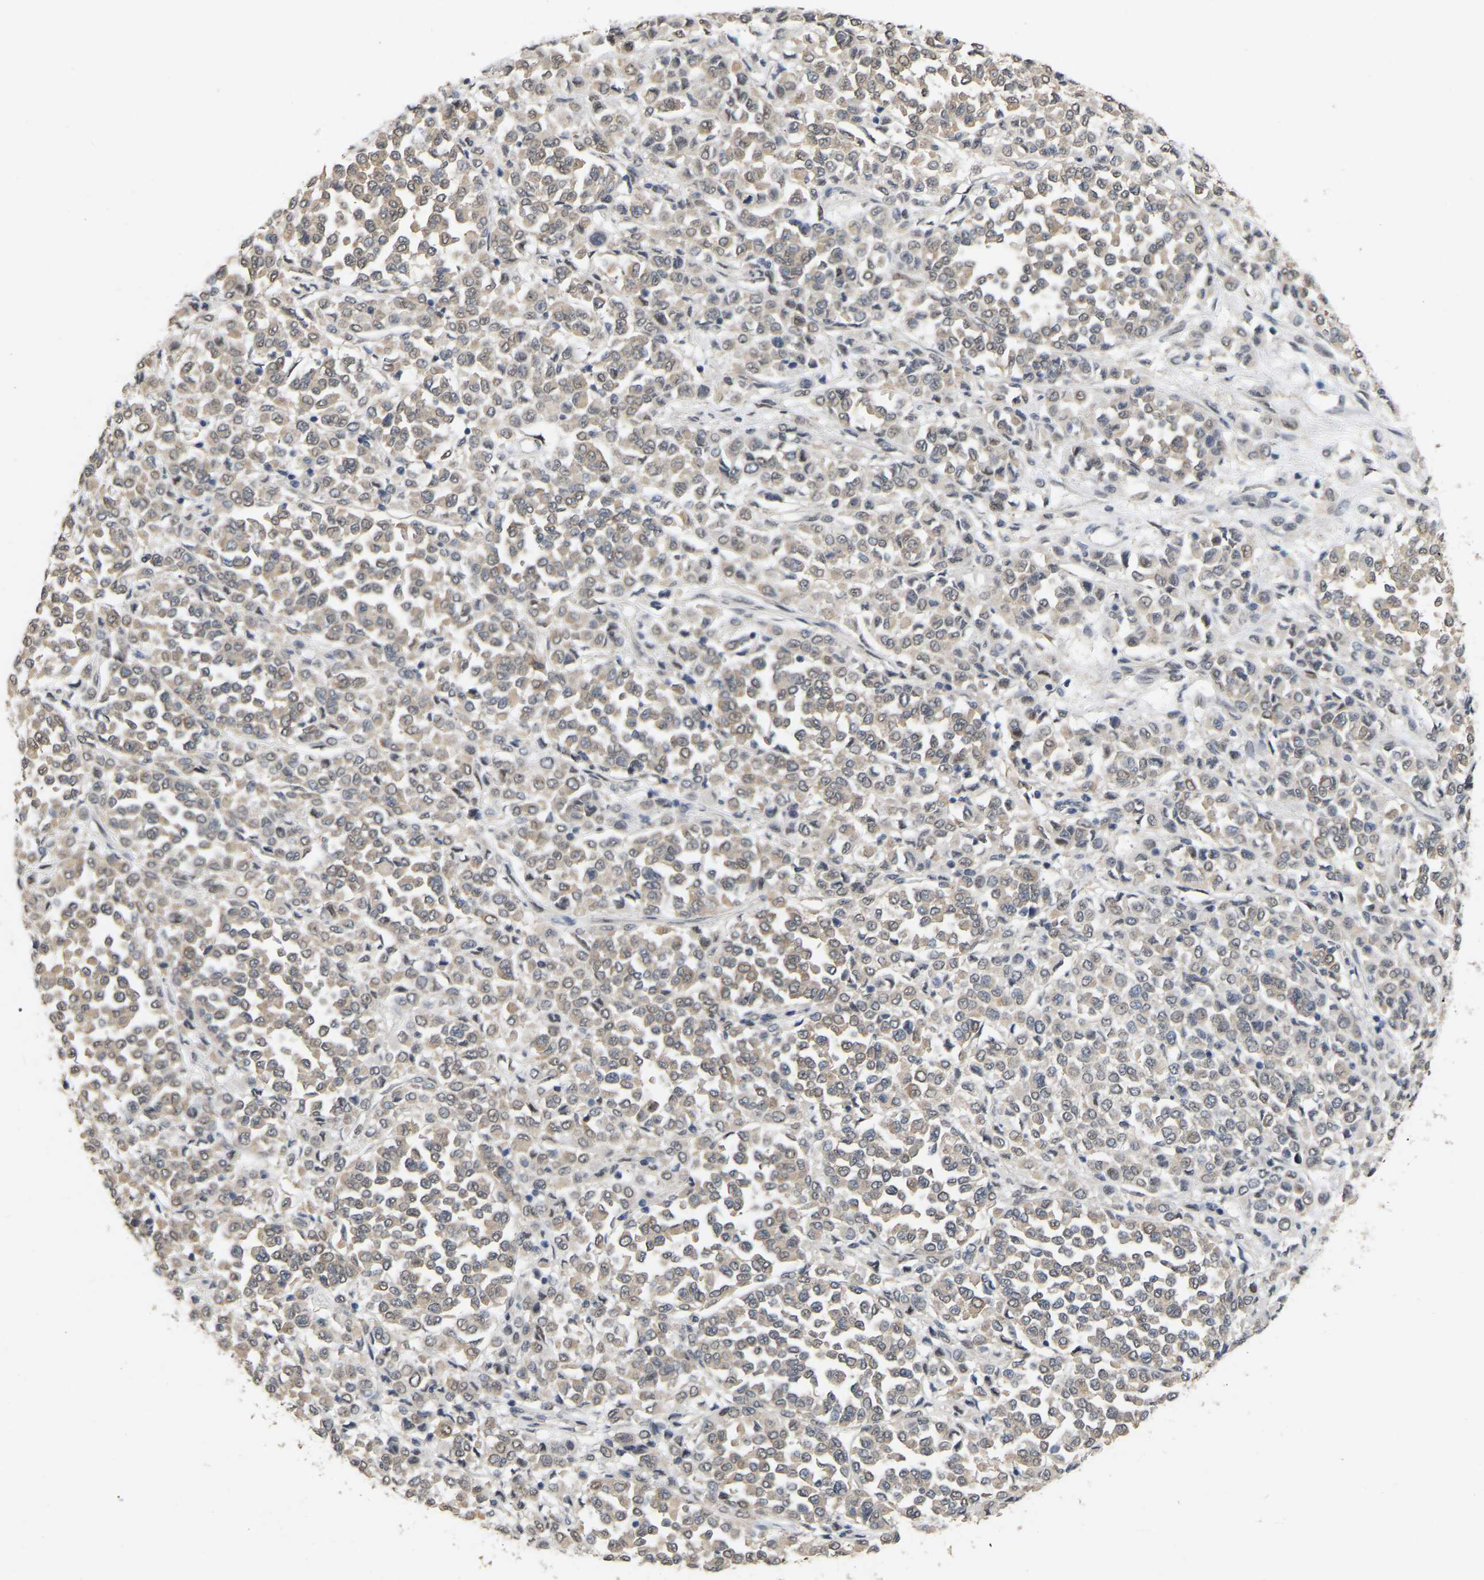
{"staining": {"intensity": "weak", "quantity": ">75%", "location": "cytoplasmic/membranous"}, "tissue": "melanoma", "cell_type": "Tumor cells", "image_type": "cancer", "snomed": [{"axis": "morphology", "description": "Malignant melanoma, Metastatic site"}, {"axis": "topography", "description": "Pancreas"}], "caption": "The immunohistochemical stain highlights weak cytoplasmic/membranous staining in tumor cells of melanoma tissue.", "gene": "RUVBL1", "patient": {"sex": "female", "age": 30}}